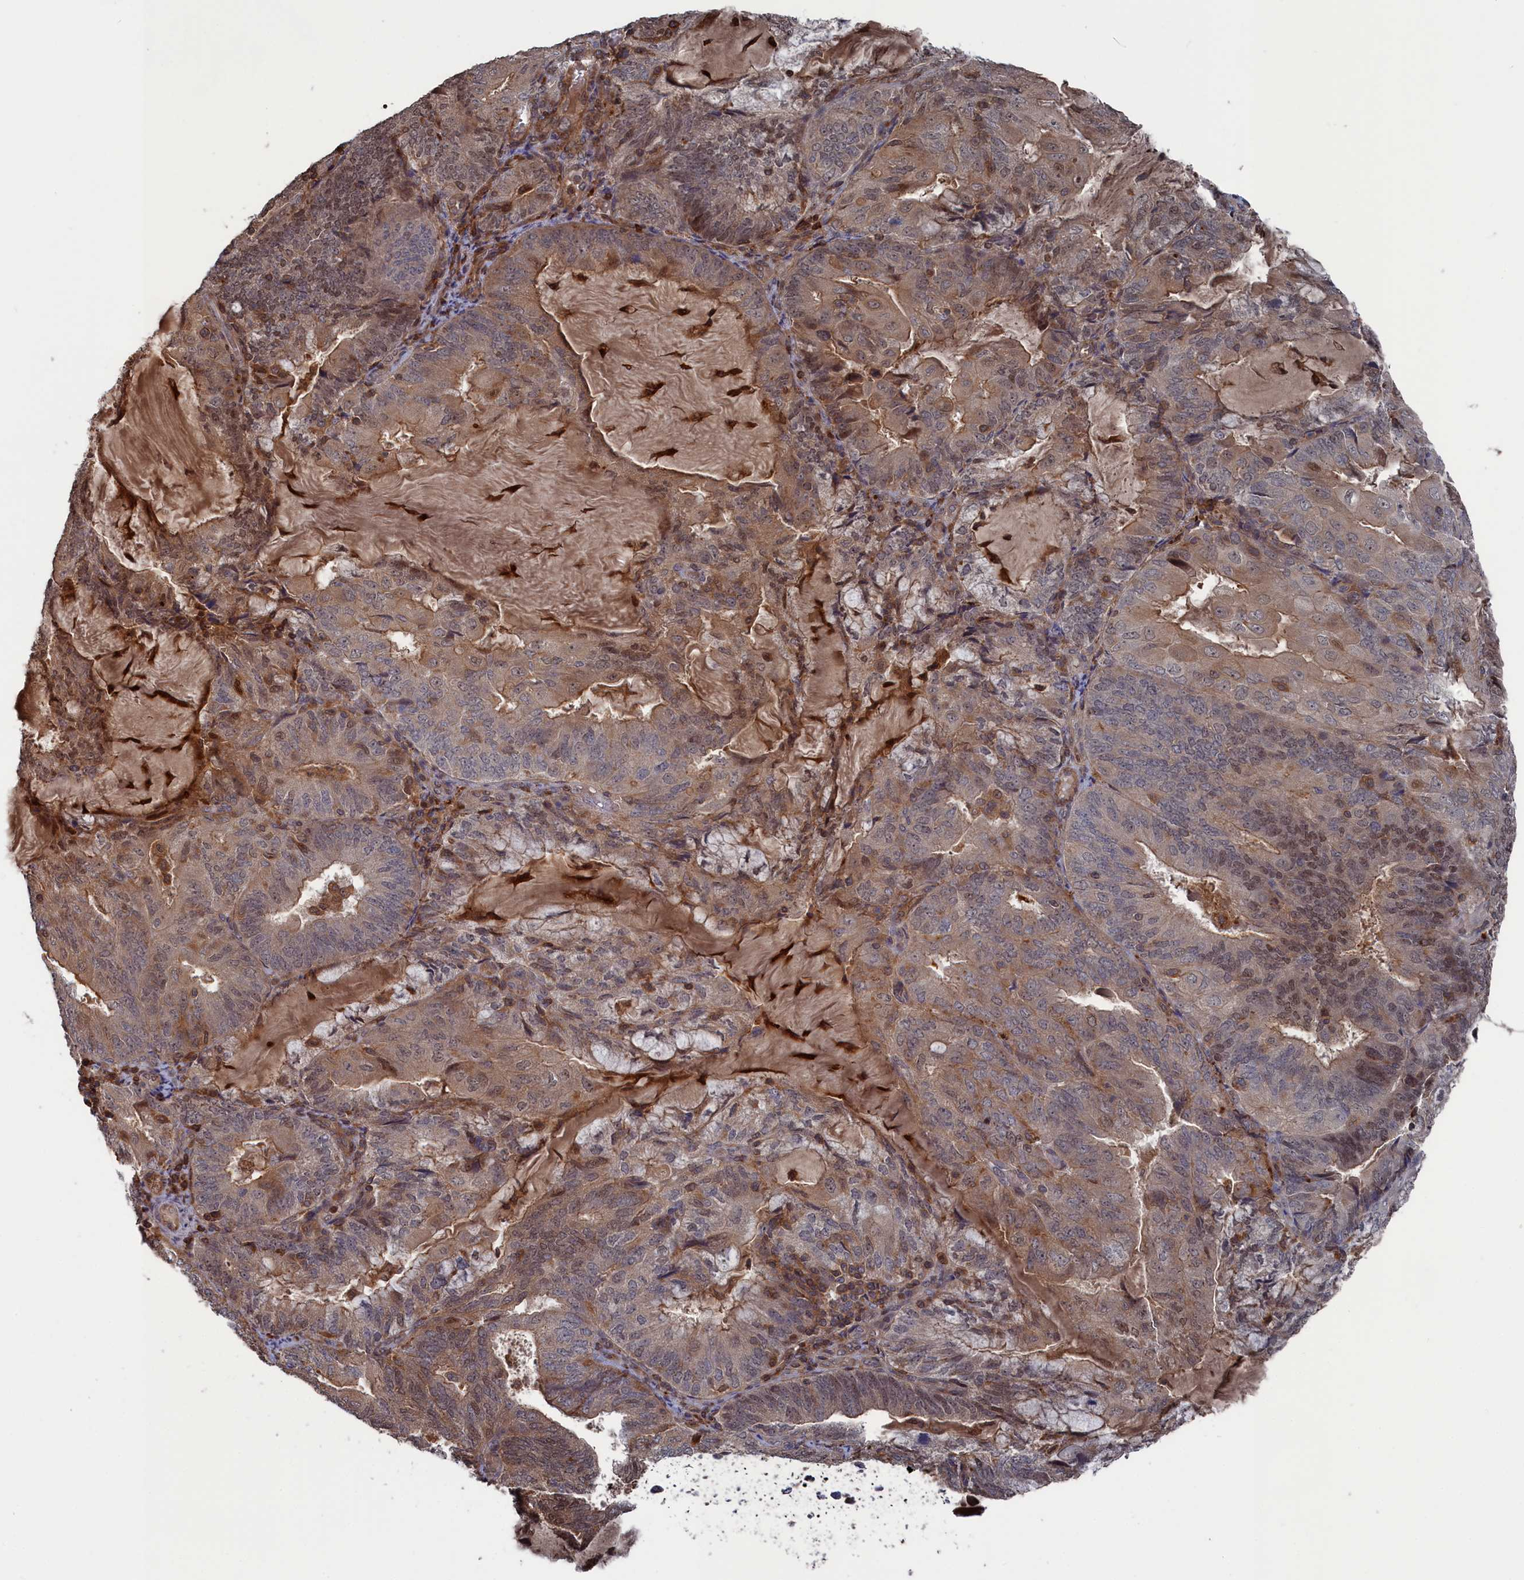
{"staining": {"intensity": "moderate", "quantity": "<25%", "location": "cytoplasmic/membranous,nuclear"}, "tissue": "endometrial cancer", "cell_type": "Tumor cells", "image_type": "cancer", "snomed": [{"axis": "morphology", "description": "Adenocarcinoma, NOS"}, {"axis": "topography", "description": "Endometrium"}], "caption": "The image displays a brown stain indicating the presence of a protein in the cytoplasmic/membranous and nuclear of tumor cells in endometrial cancer.", "gene": "PLA2G15", "patient": {"sex": "female", "age": 81}}